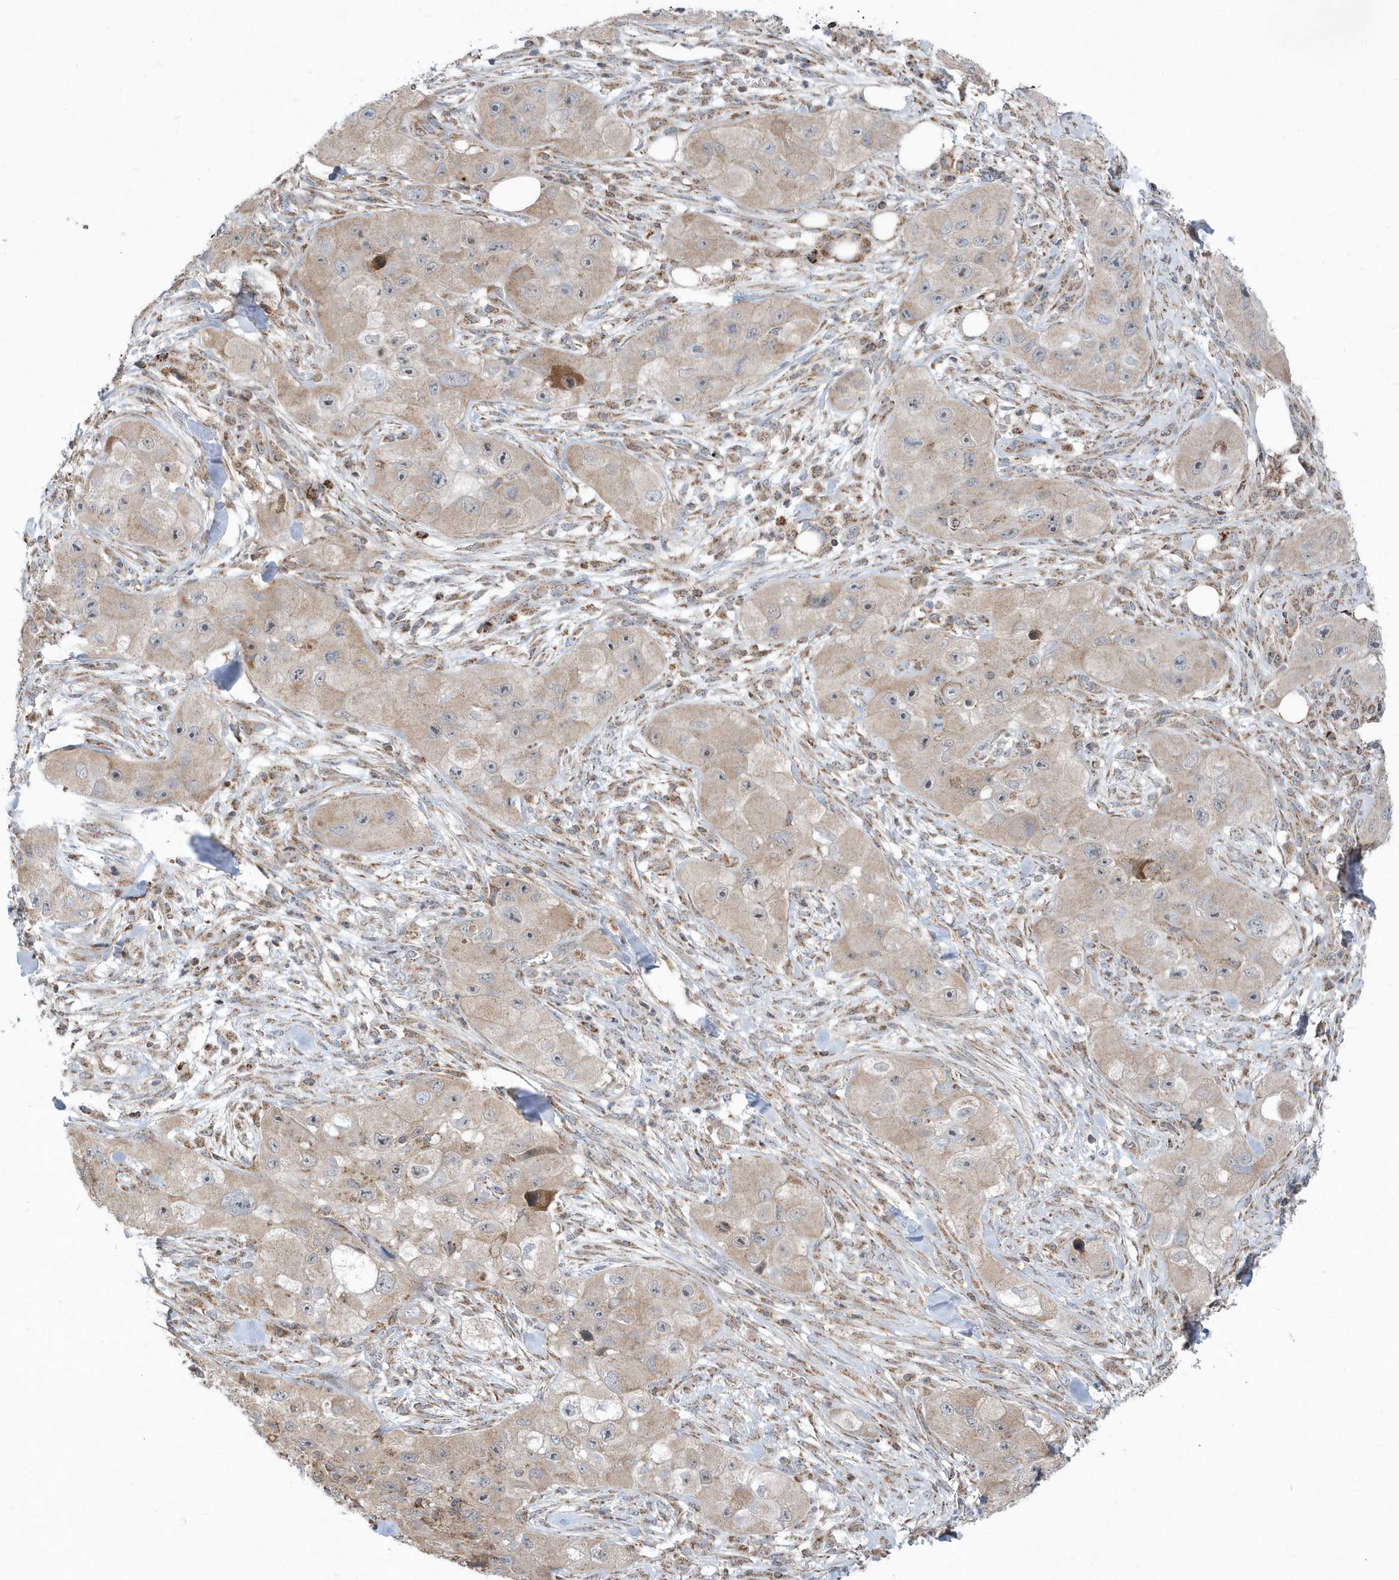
{"staining": {"intensity": "weak", "quantity": "<25%", "location": "cytoplasmic/membranous"}, "tissue": "skin cancer", "cell_type": "Tumor cells", "image_type": "cancer", "snomed": [{"axis": "morphology", "description": "Squamous cell carcinoma, NOS"}, {"axis": "topography", "description": "Skin"}, {"axis": "topography", "description": "Subcutis"}], "caption": "Immunohistochemistry (IHC) photomicrograph of neoplastic tissue: skin cancer (squamous cell carcinoma) stained with DAB (3,3'-diaminobenzidine) demonstrates no significant protein staining in tumor cells.", "gene": "PPP1R7", "patient": {"sex": "male", "age": 73}}